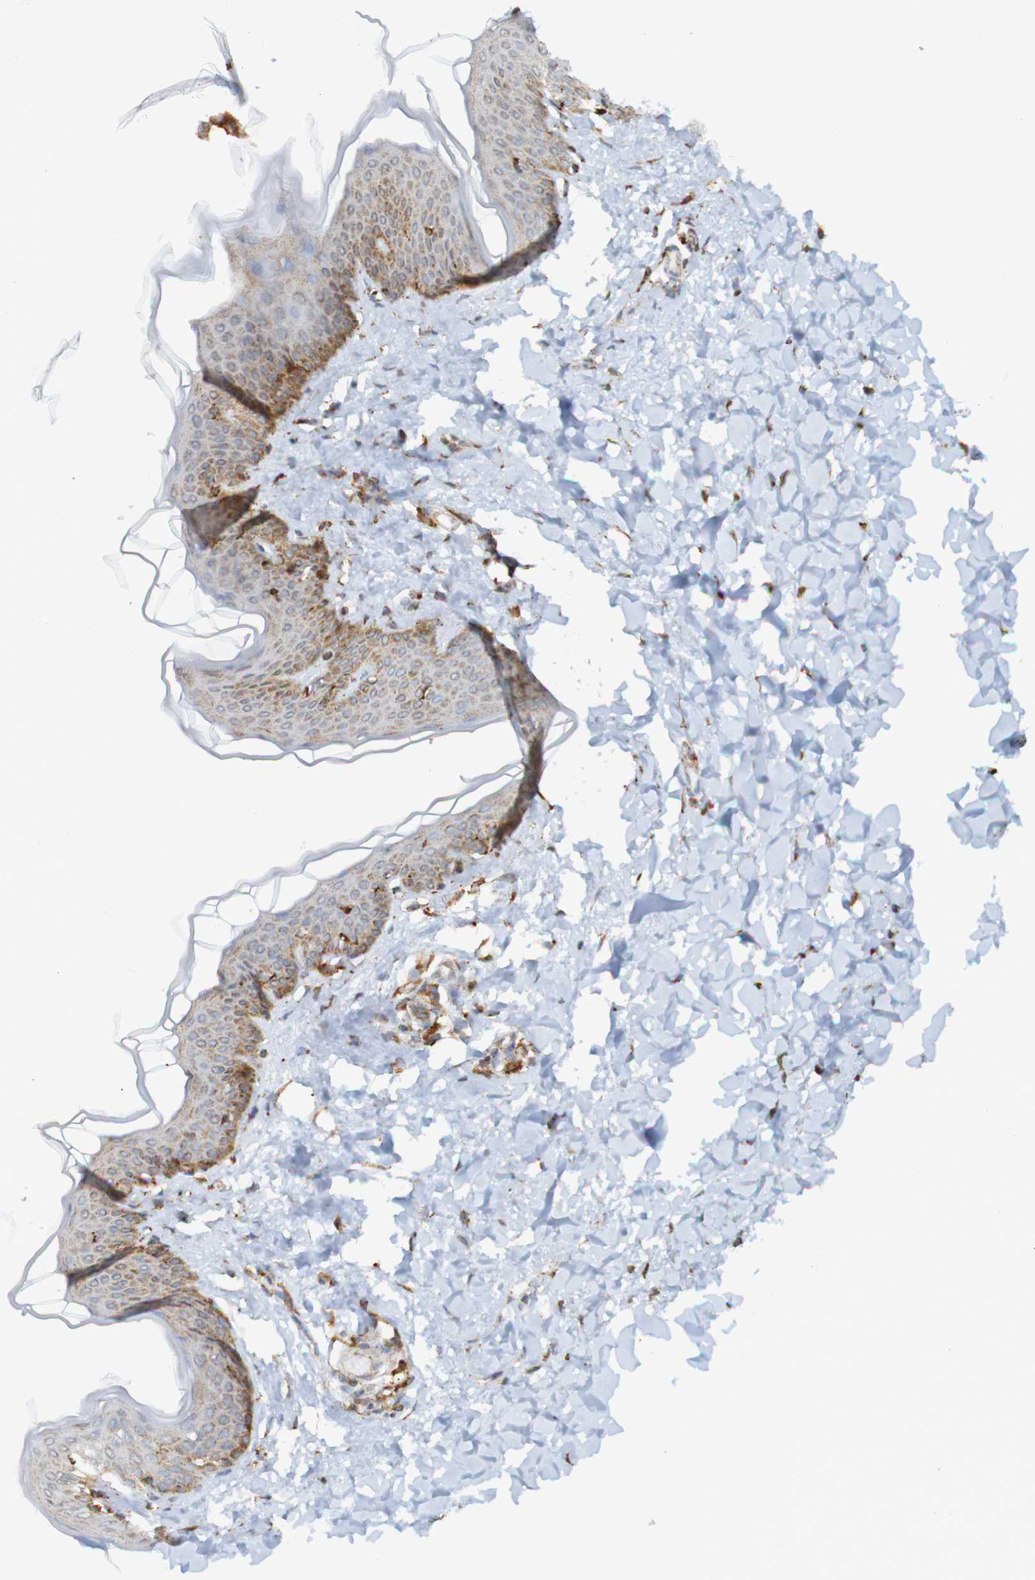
{"staining": {"intensity": "moderate", "quantity": ">75%", "location": "cytoplasmic/membranous"}, "tissue": "skin", "cell_type": "Fibroblasts", "image_type": "normal", "snomed": [{"axis": "morphology", "description": "Normal tissue, NOS"}, {"axis": "topography", "description": "Skin"}], "caption": "Fibroblasts exhibit medium levels of moderate cytoplasmic/membranous positivity in approximately >75% of cells in benign skin.", "gene": "PDIA3", "patient": {"sex": "female", "age": 17}}